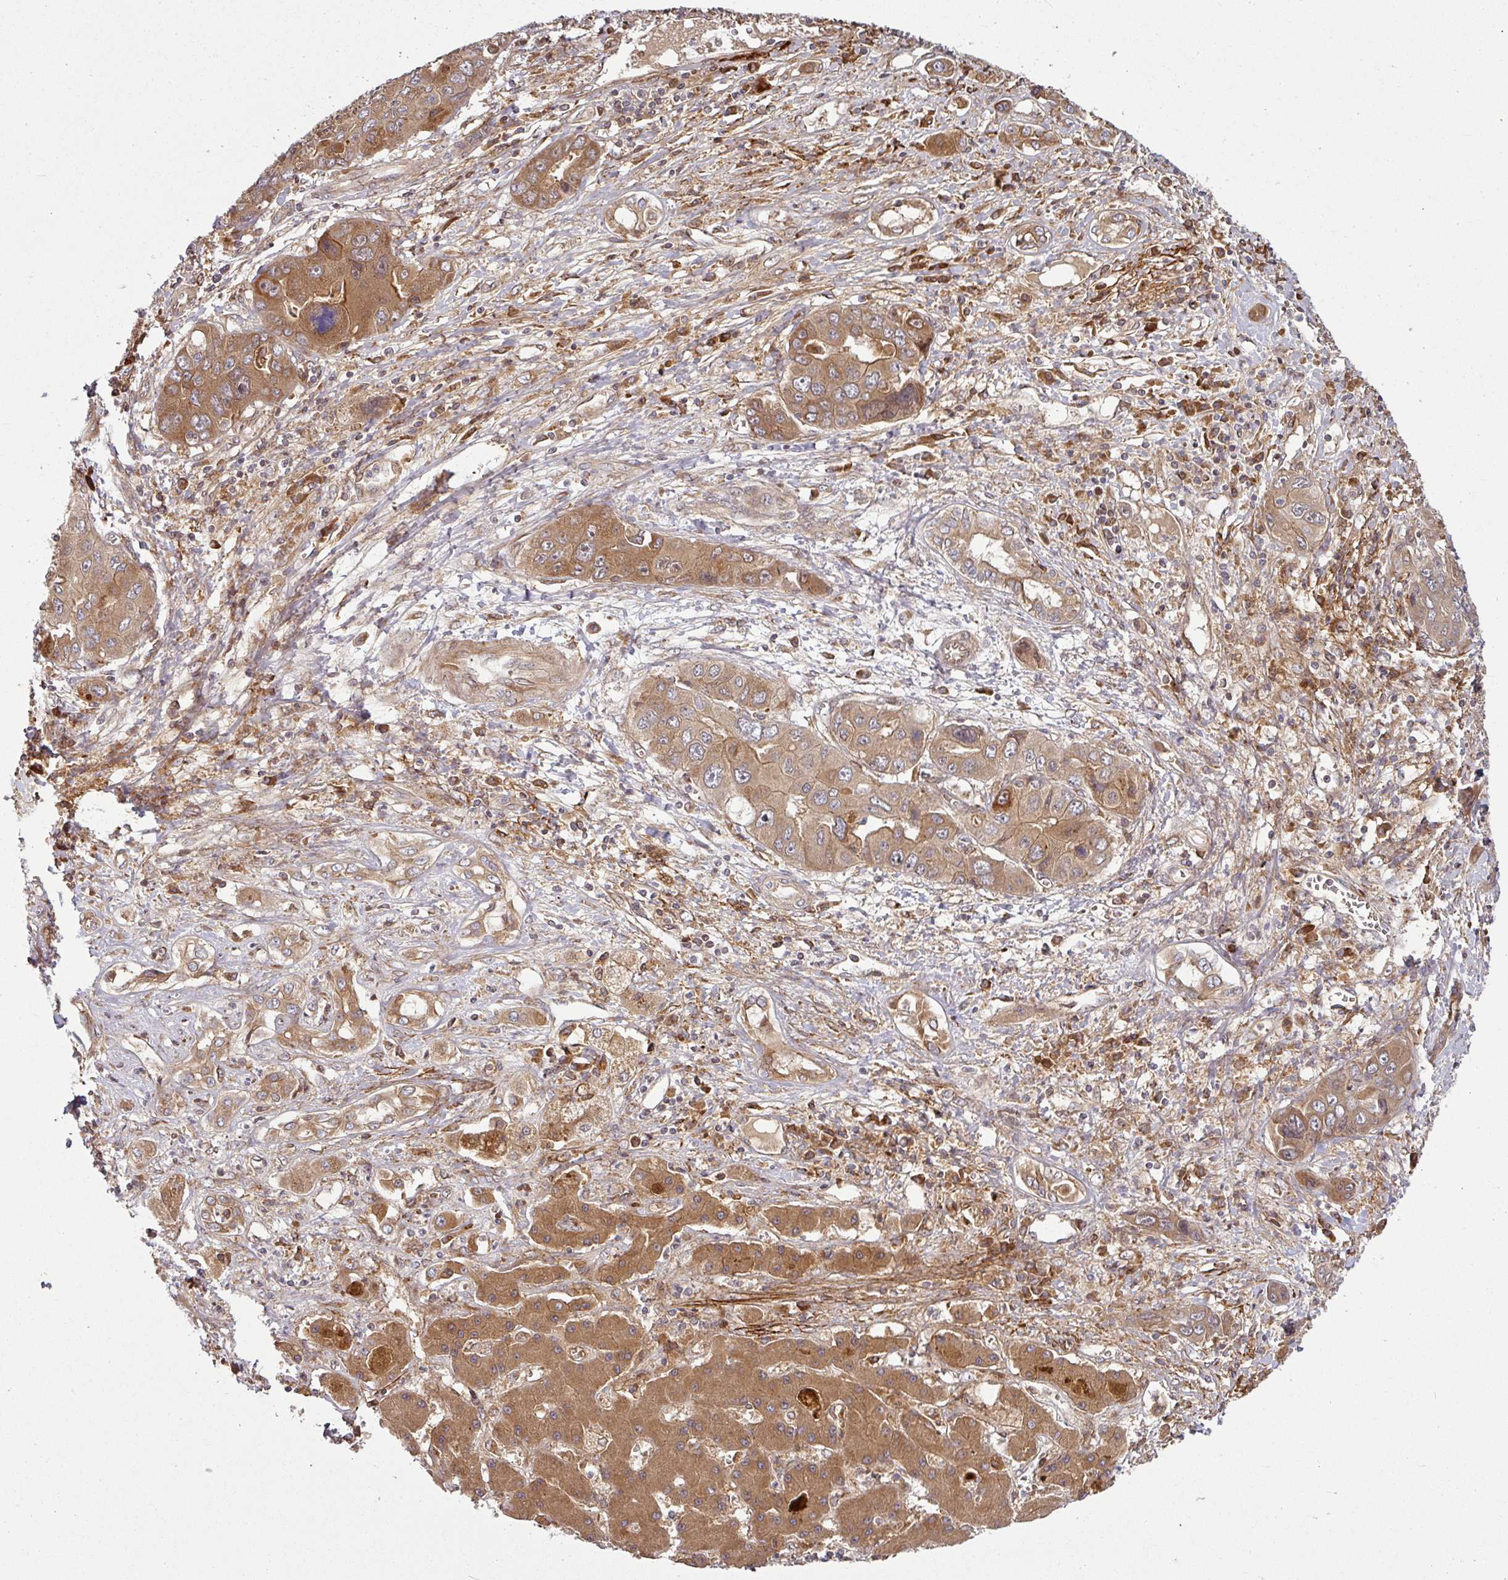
{"staining": {"intensity": "moderate", "quantity": ">75%", "location": "cytoplasmic/membranous"}, "tissue": "liver cancer", "cell_type": "Tumor cells", "image_type": "cancer", "snomed": [{"axis": "morphology", "description": "Cholangiocarcinoma"}, {"axis": "topography", "description": "Liver"}], "caption": "The photomicrograph shows immunohistochemical staining of liver cancer (cholangiocarcinoma). There is moderate cytoplasmic/membranous positivity is present in approximately >75% of tumor cells. The staining was performed using DAB, with brown indicating positive protein expression. Nuclei are stained blue with hematoxylin.", "gene": "RAB5A", "patient": {"sex": "male", "age": 67}}